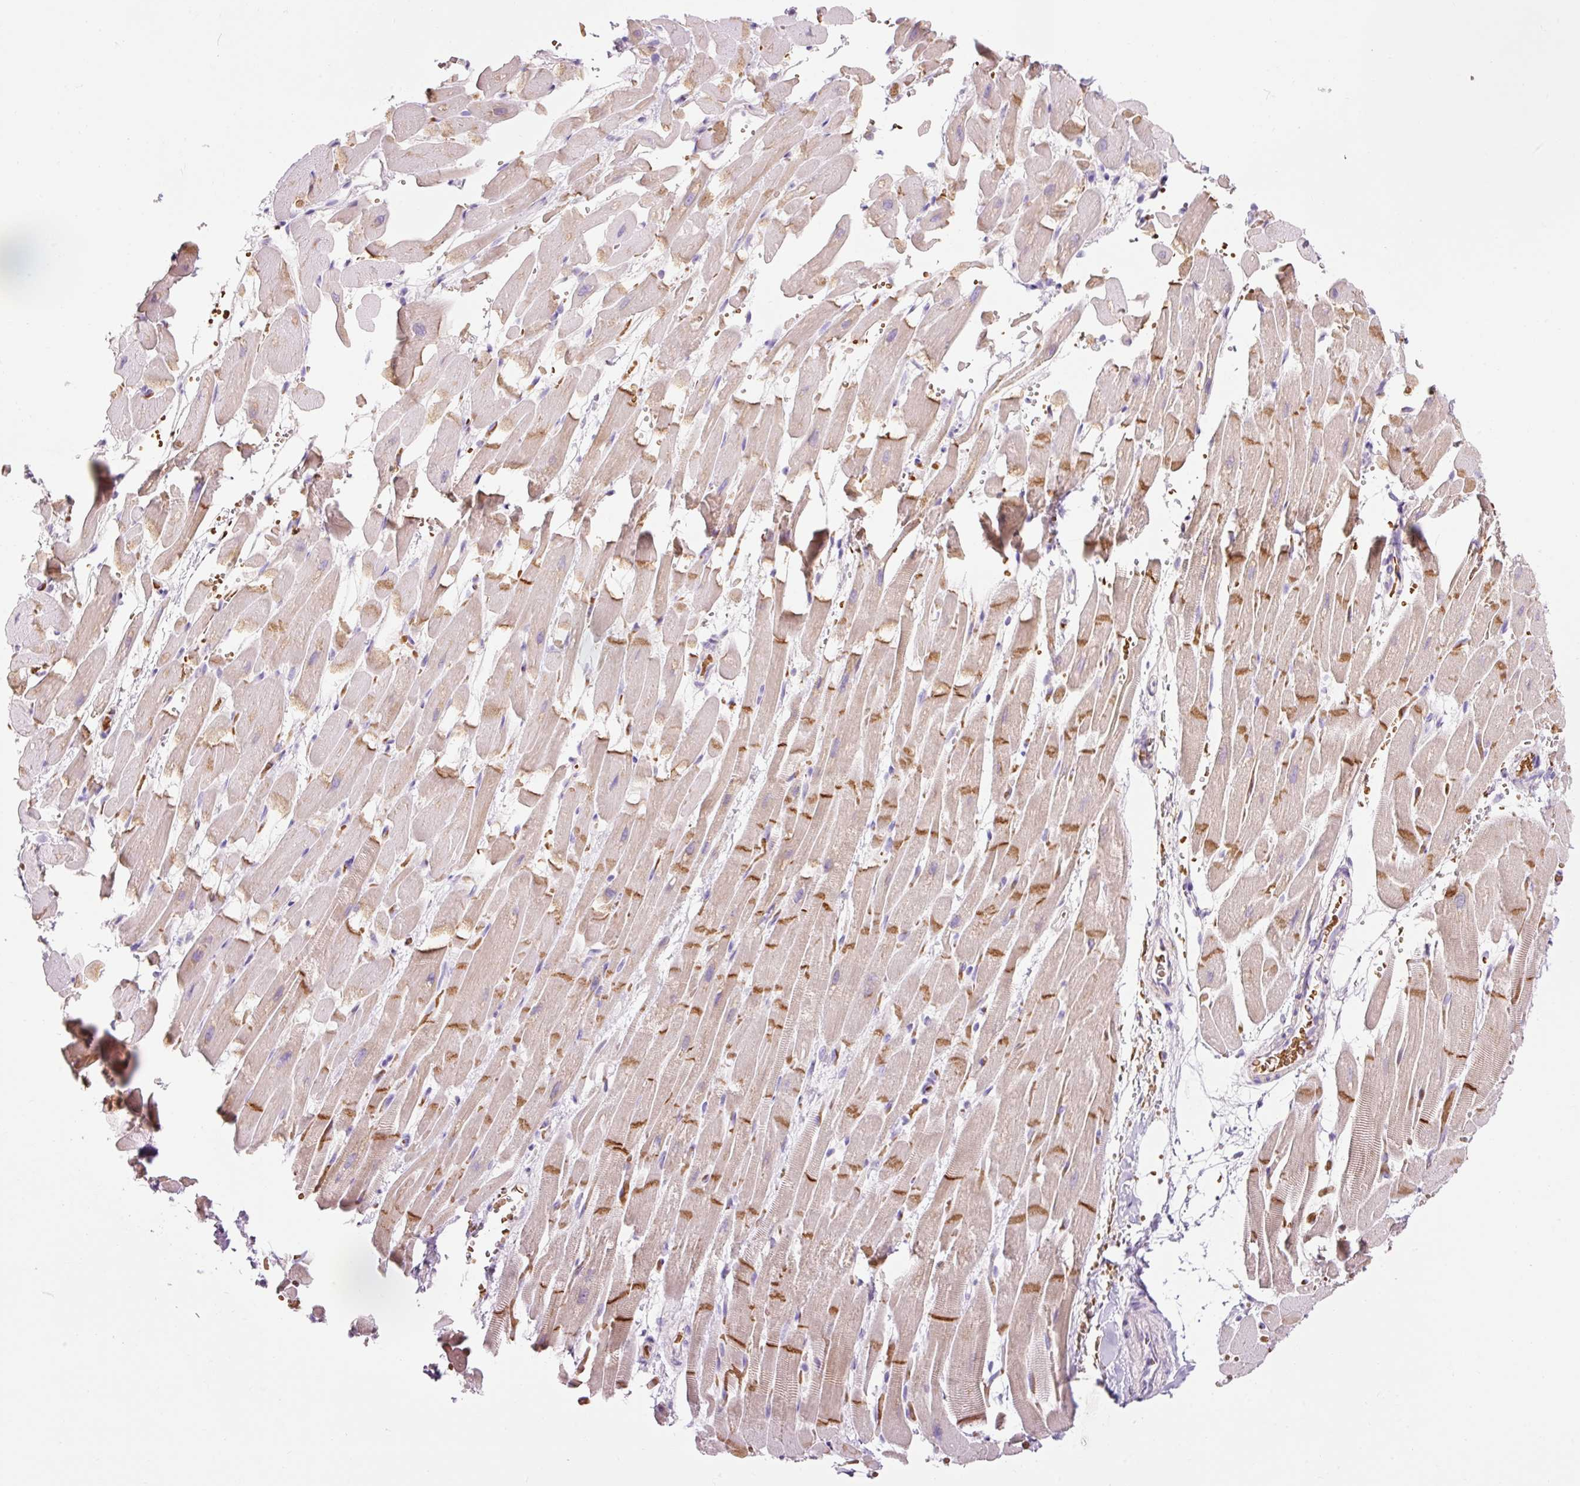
{"staining": {"intensity": "moderate", "quantity": "25%-75%", "location": "cytoplasmic/membranous"}, "tissue": "heart muscle", "cell_type": "Cardiomyocytes", "image_type": "normal", "snomed": [{"axis": "morphology", "description": "Normal tissue, NOS"}, {"axis": "topography", "description": "Heart"}], "caption": "Moderate cytoplasmic/membranous staining for a protein is appreciated in about 25%-75% of cardiomyocytes of unremarkable heart muscle using immunohistochemistry.", "gene": "DHRS11", "patient": {"sex": "male", "age": 37}}